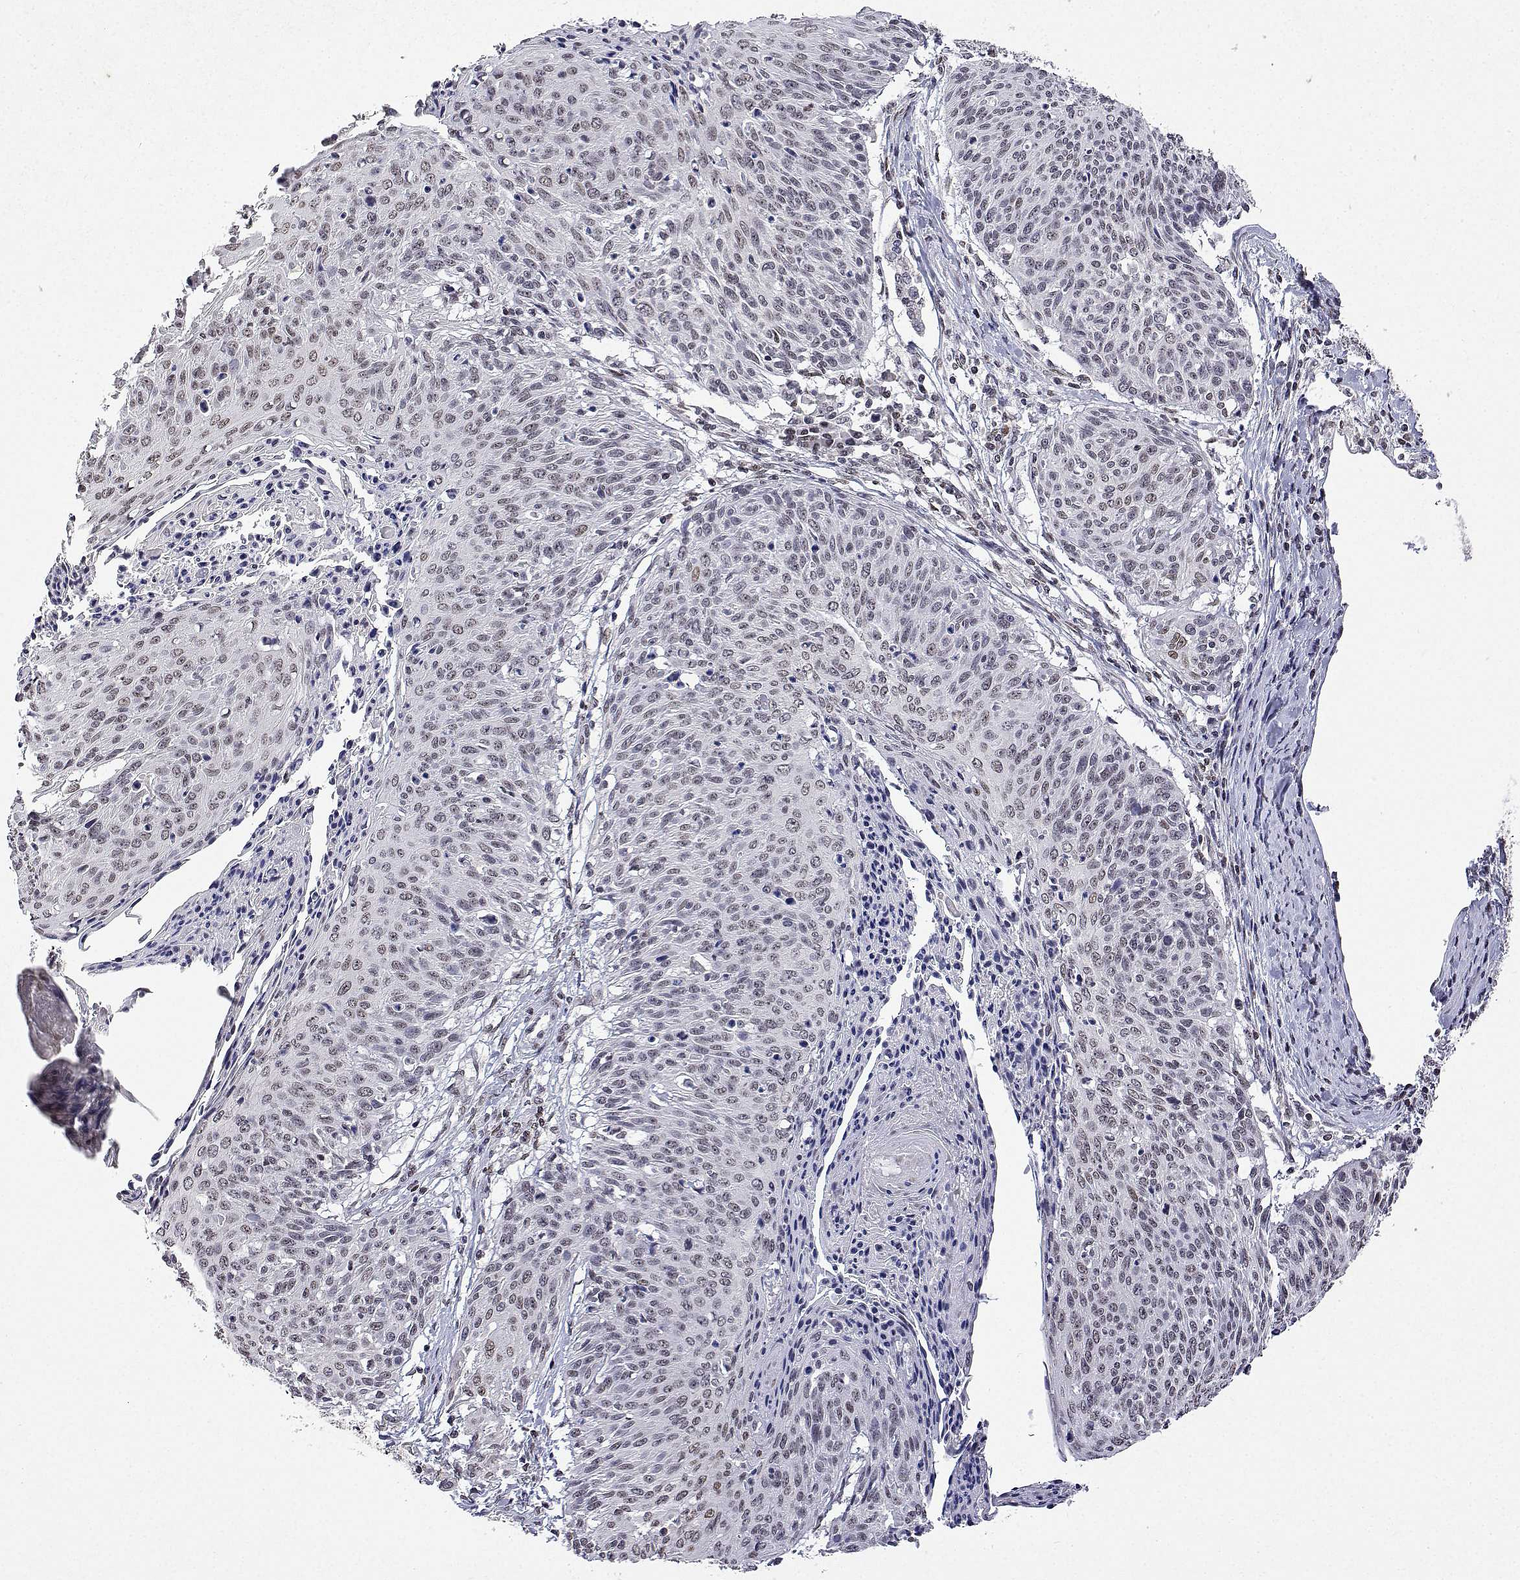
{"staining": {"intensity": "weak", "quantity": "<25%", "location": "nuclear"}, "tissue": "cervical cancer", "cell_type": "Tumor cells", "image_type": "cancer", "snomed": [{"axis": "morphology", "description": "Squamous cell carcinoma, NOS"}, {"axis": "topography", "description": "Cervix"}], "caption": "Histopathology image shows no protein positivity in tumor cells of cervical cancer tissue.", "gene": "XPC", "patient": {"sex": "female", "age": 45}}